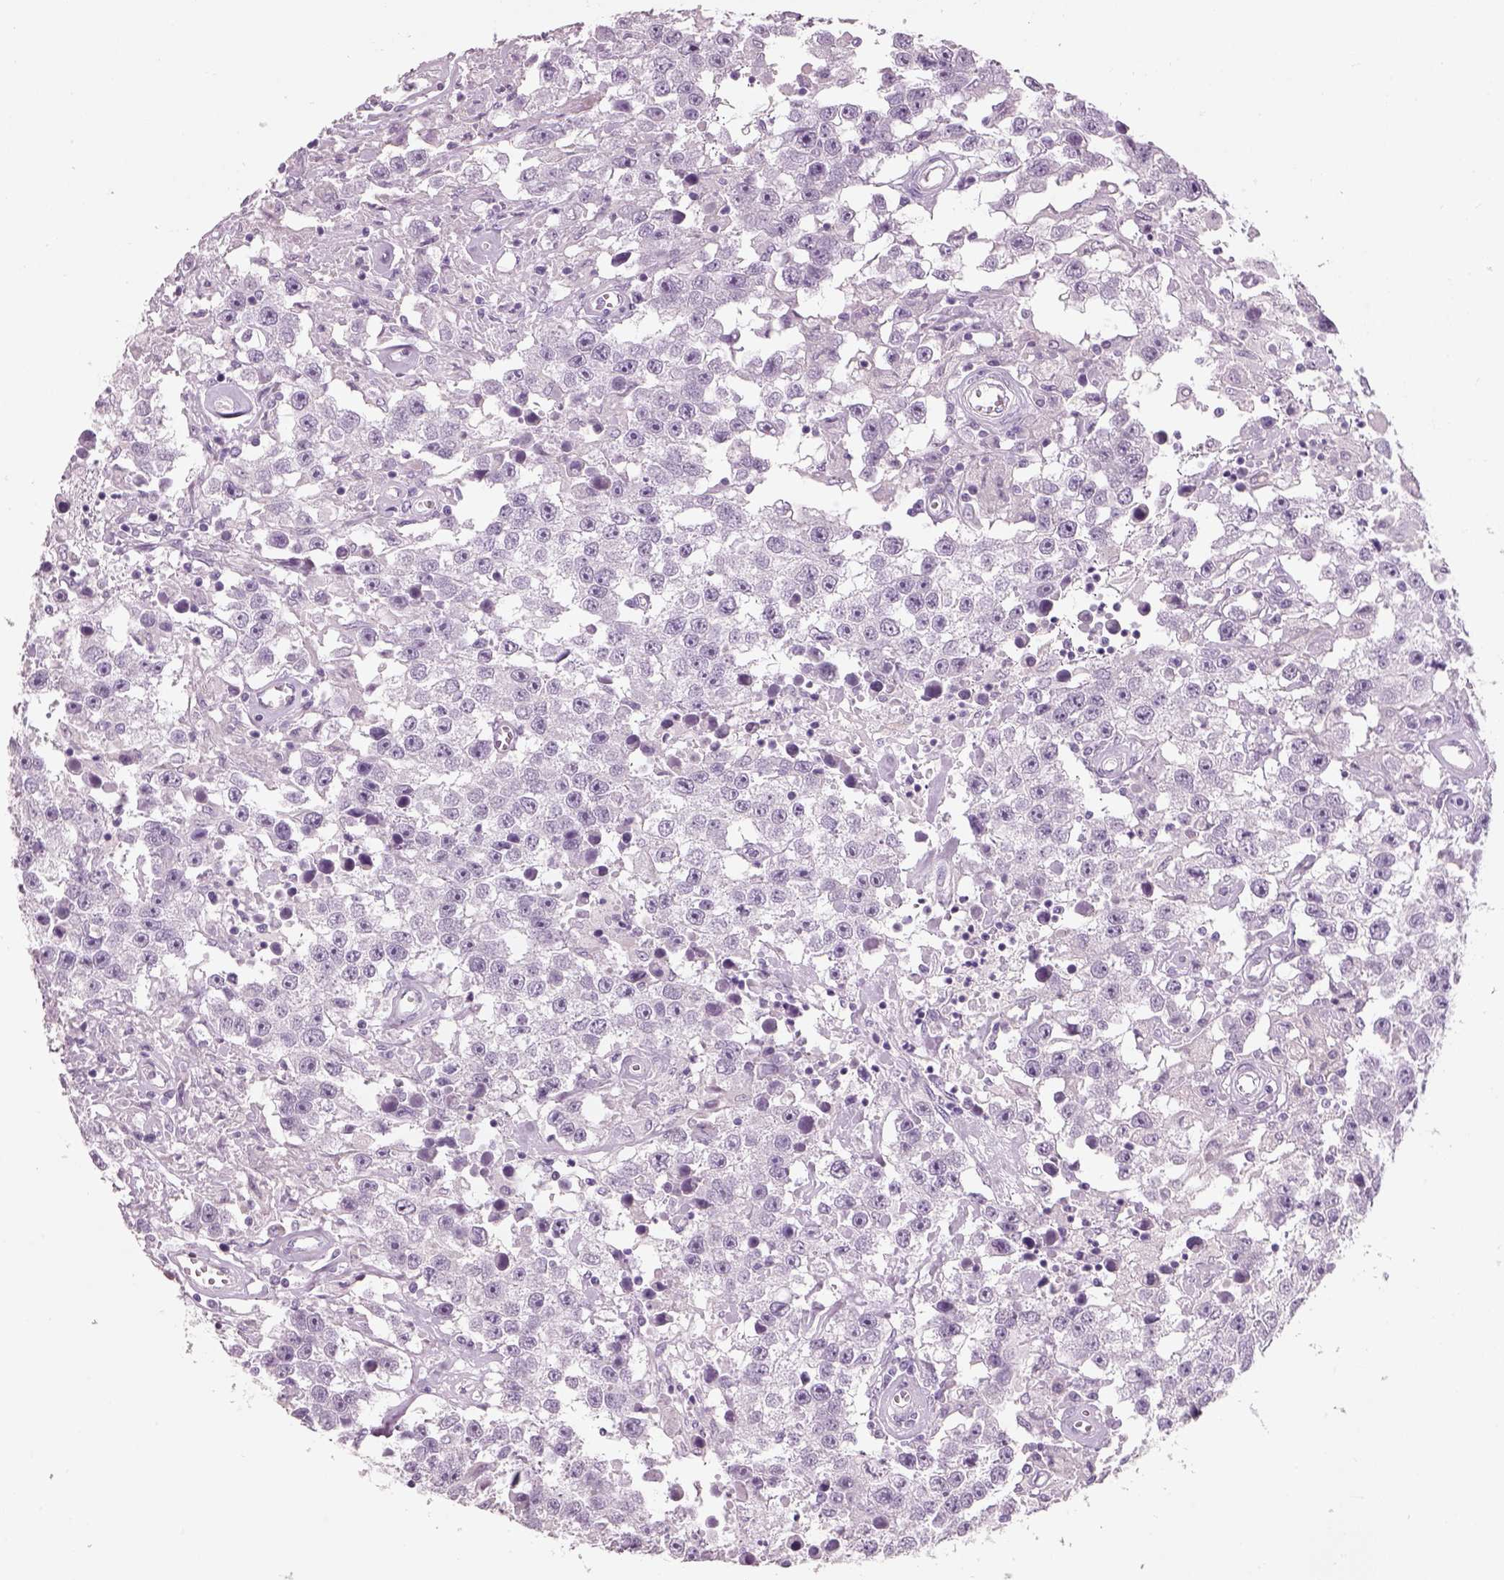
{"staining": {"intensity": "negative", "quantity": "none", "location": "none"}, "tissue": "testis cancer", "cell_type": "Tumor cells", "image_type": "cancer", "snomed": [{"axis": "morphology", "description": "Seminoma, NOS"}, {"axis": "topography", "description": "Testis"}], "caption": "Immunohistochemistry of human testis seminoma demonstrates no staining in tumor cells. (DAB IHC, high magnification).", "gene": "SLC6A2", "patient": {"sex": "male", "age": 43}}